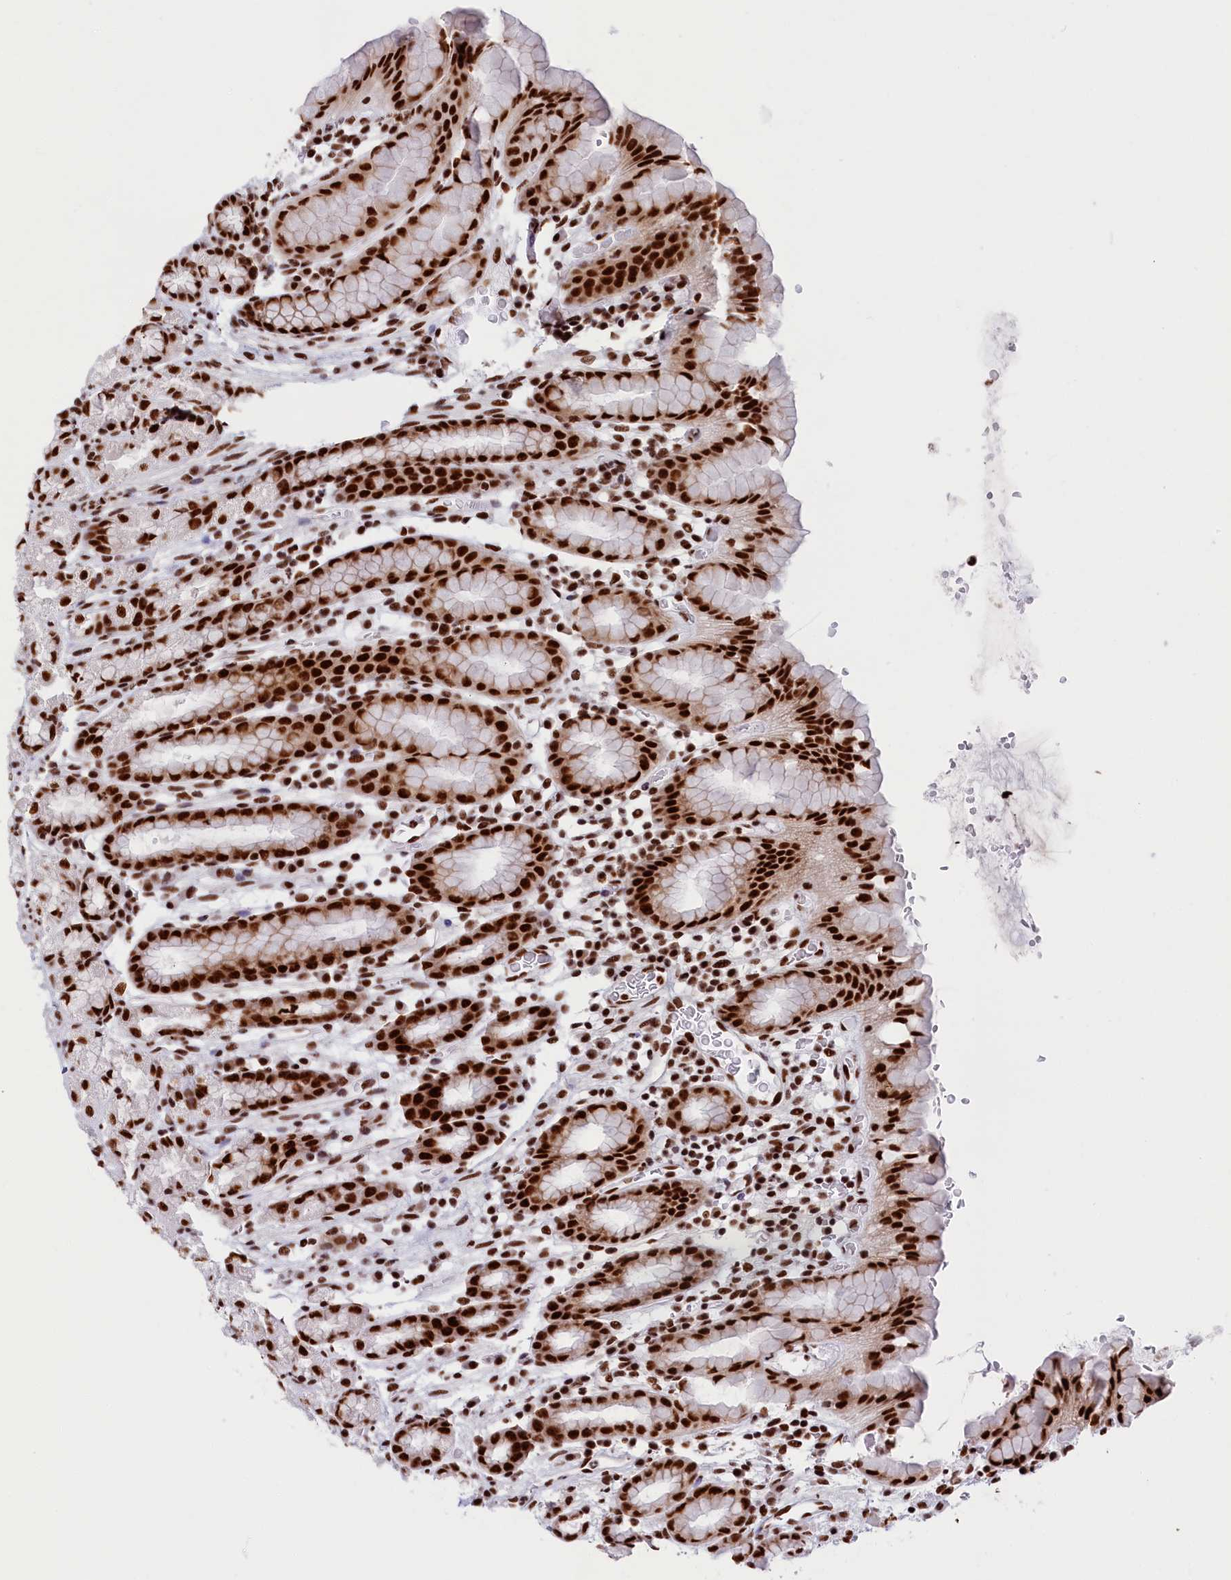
{"staining": {"intensity": "strong", "quantity": ">75%", "location": "nuclear"}, "tissue": "stomach", "cell_type": "Glandular cells", "image_type": "normal", "snomed": [{"axis": "morphology", "description": "Normal tissue, NOS"}, {"axis": "topography", "description": "Stomach, upper"}, {"axis": "topography", "description": "Stomach, lower"}, {"axis": "topography", "description": "Small intestine"}], "caption": "Human stomach stained for a protein (brown) demonstrates strong nuclear positive expression in approximately >75% of glandular cells.", "gene": "SNRNP70", "patient": {"sex": "male", "age": 68}}